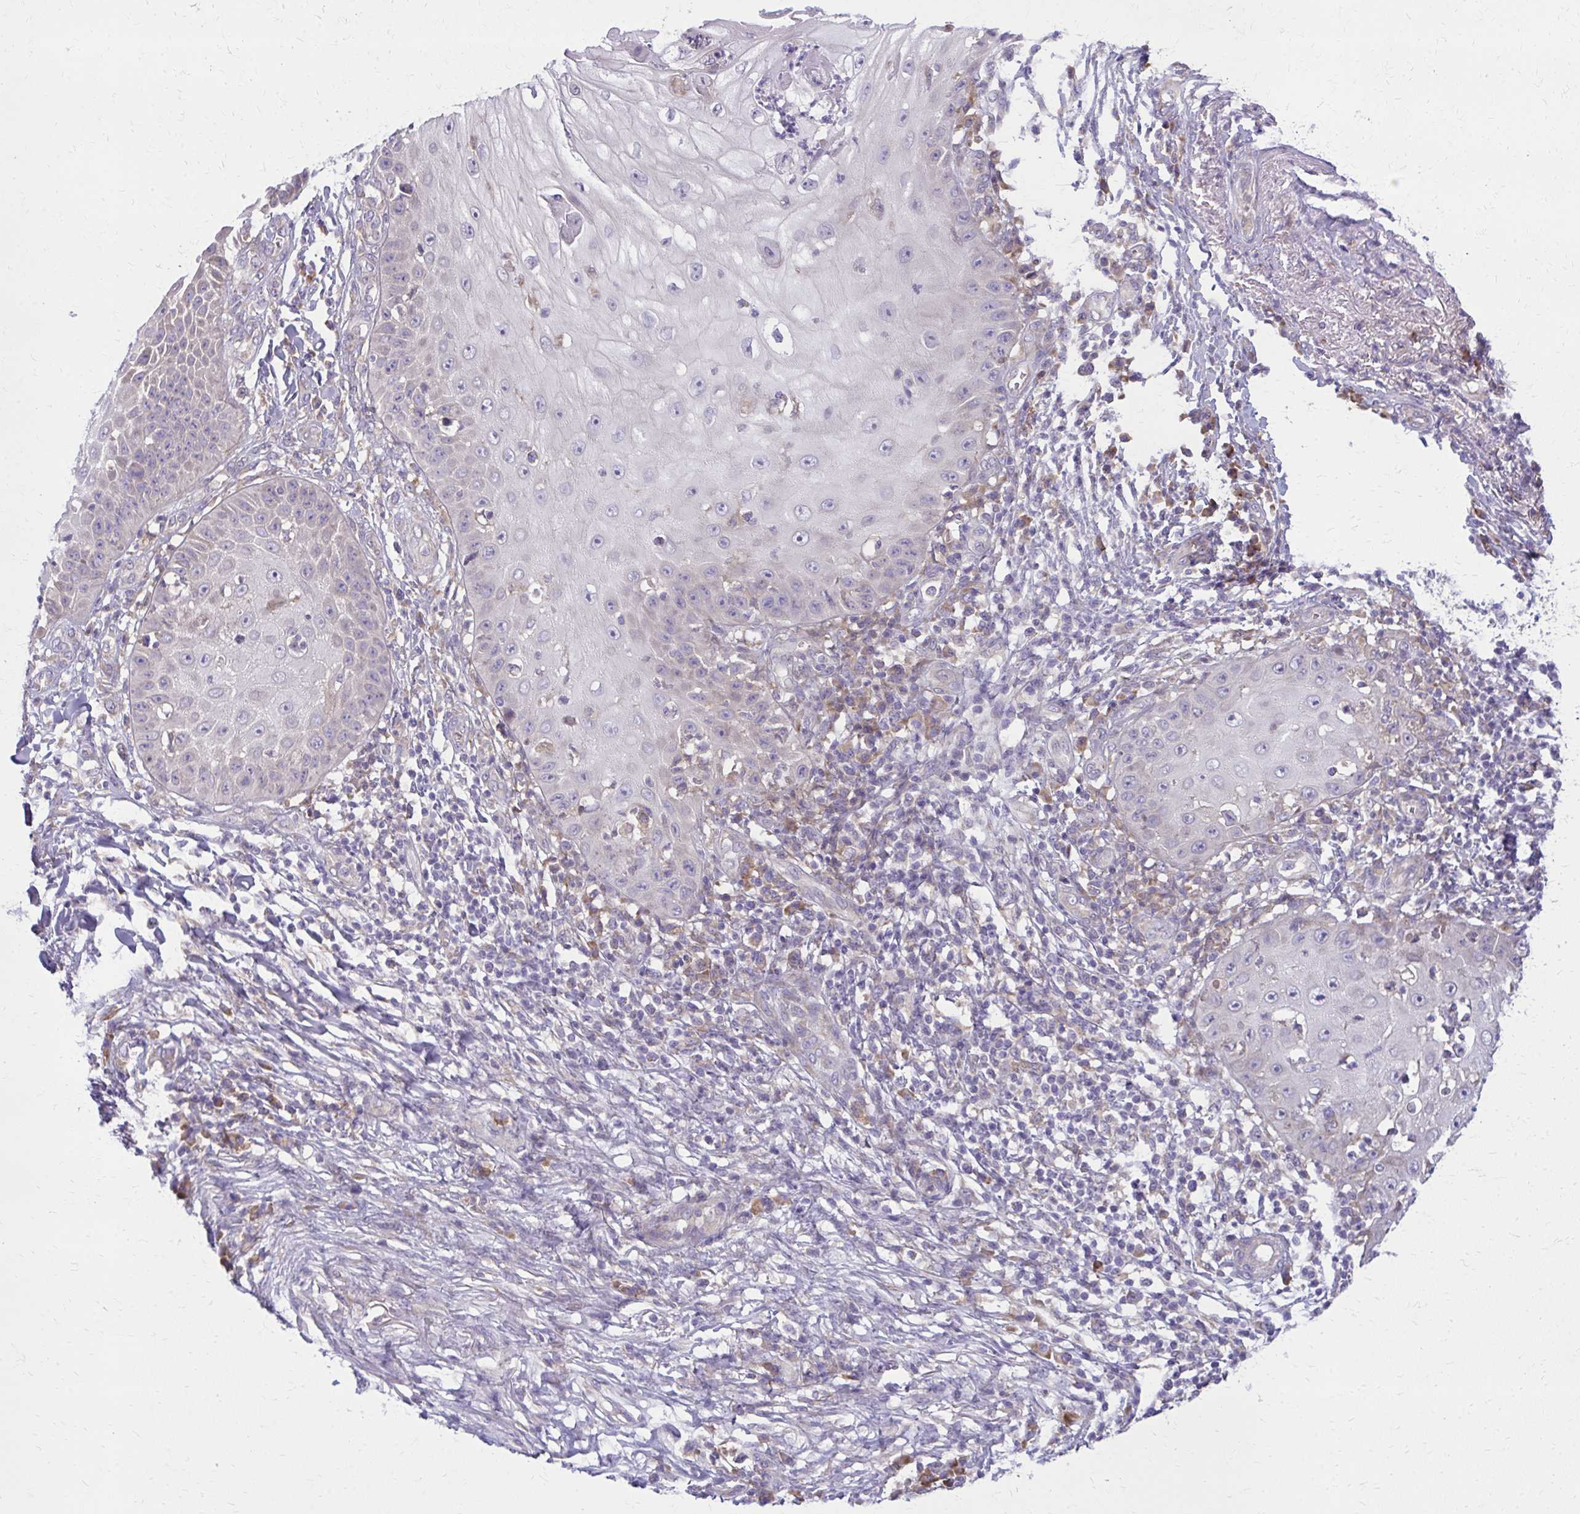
{"staining": {"intensity": "negative", "quantity": "none", "location": "none"}, "tissue": "skin cancer", "cell_type": "Tumor cells", "image_type": "cancer", "snomed": [{"axis": "morphology", "description": "Squamous cell carcinoma, NOS"}, {"axis": "topography", "description": "Skin"}], "caption": "Immunohistochemistry (IHC) micrograph of human skin cancer (squamous cell carcinoma) stained for a protein (brown), which displays no expression in tumor cells. (Stains: DAB immunohistochemistry (IHC) with hematoxylin counter stain, Microscopy: brightfield microscopy at high magnification).", "gene": "CEMP1", "patient": {"sex": "male", "age": 70}}